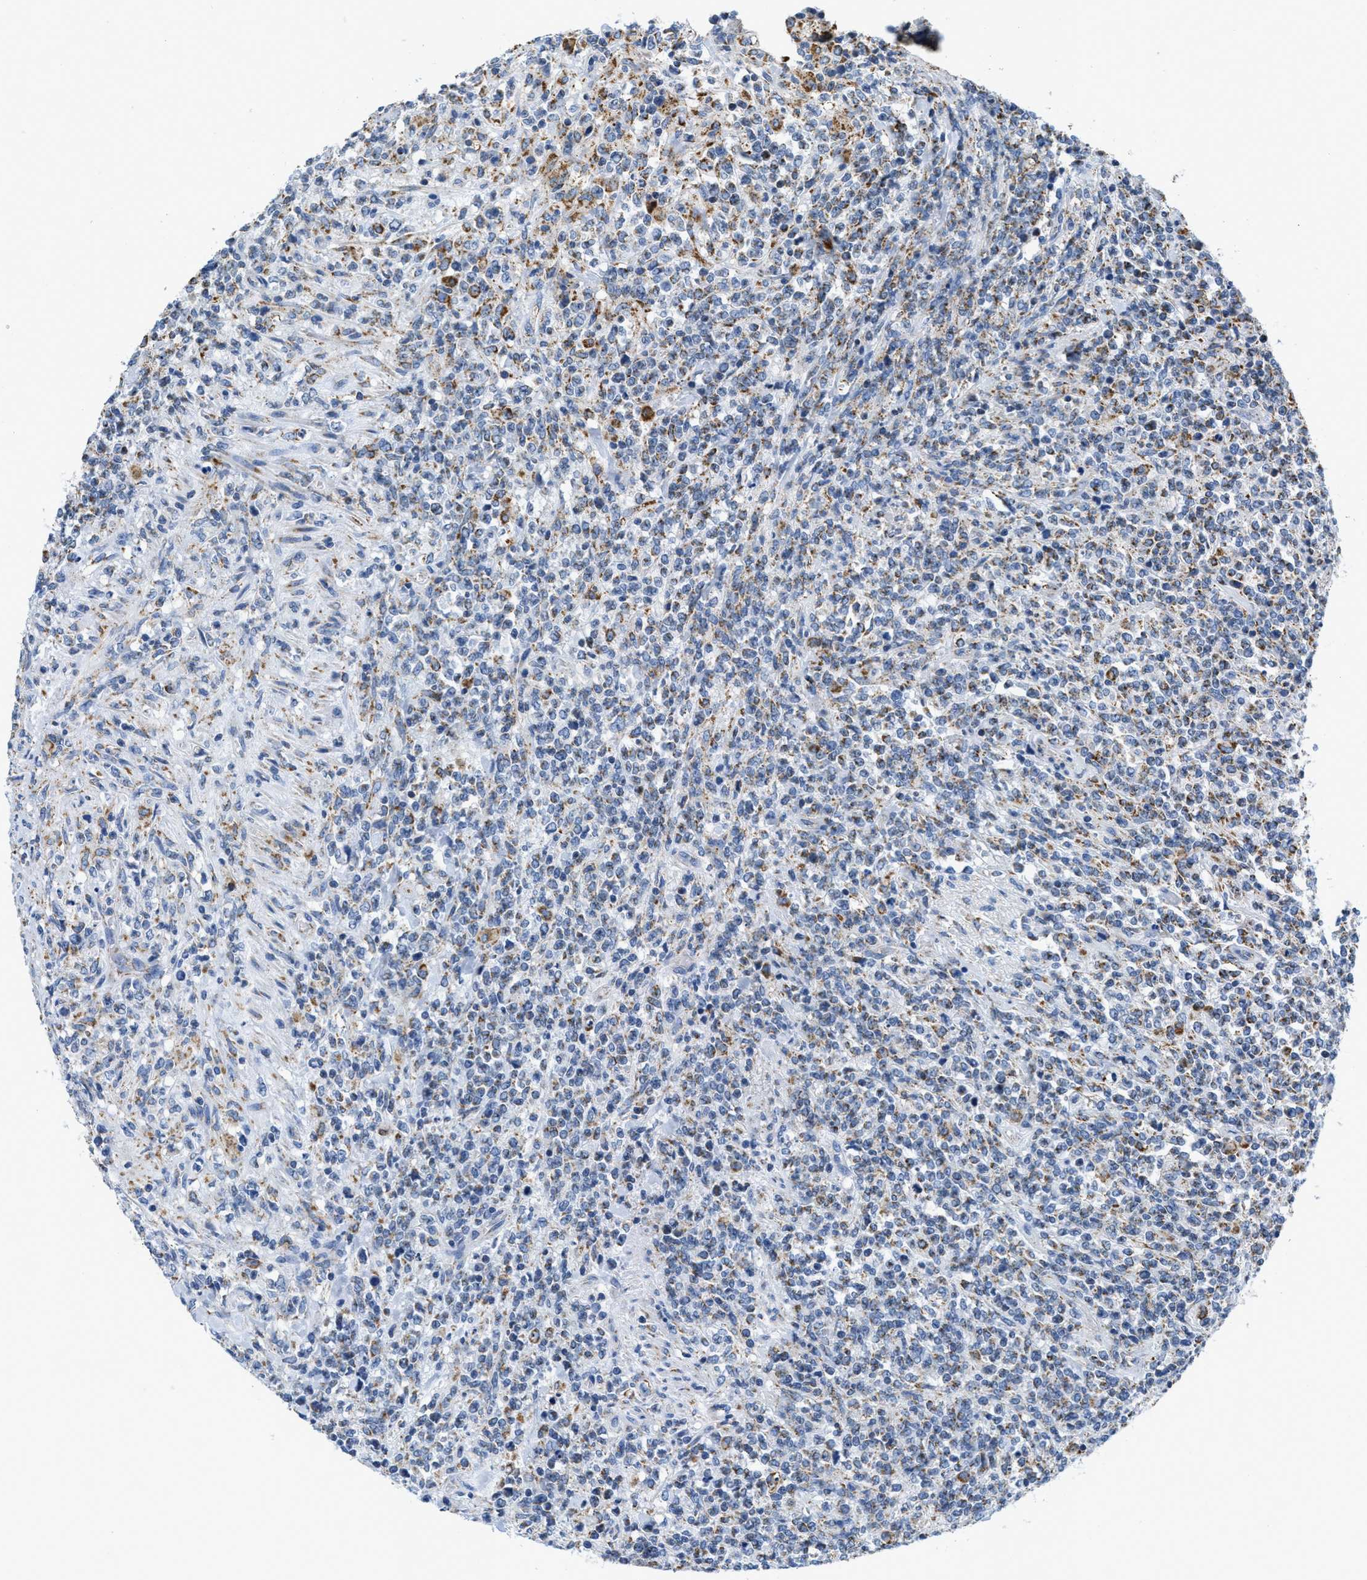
{"staining": {"intensity": "moderate", "quantity": "<25%", "location": "cytoplasmic/membranous"}, "tissue": "lymphoma", "cell_type": "Tumor cells", "image_type": "cancer", "snomed": [{"axis": "morphology", "description": "Malignant lymphoma, non-Hodgkin's type, High grade"}, {"axis": "topography", "description": "Soft tissue"}], "caption": "Lymphoma stained for a protein reveals moderate cytoplasmic/membranous positivity in tumor cells. (IHC, brightfield microscopy, high magnification).", "gene": "KCNJ5", "patient": {"sex": "male", "age": 18}}